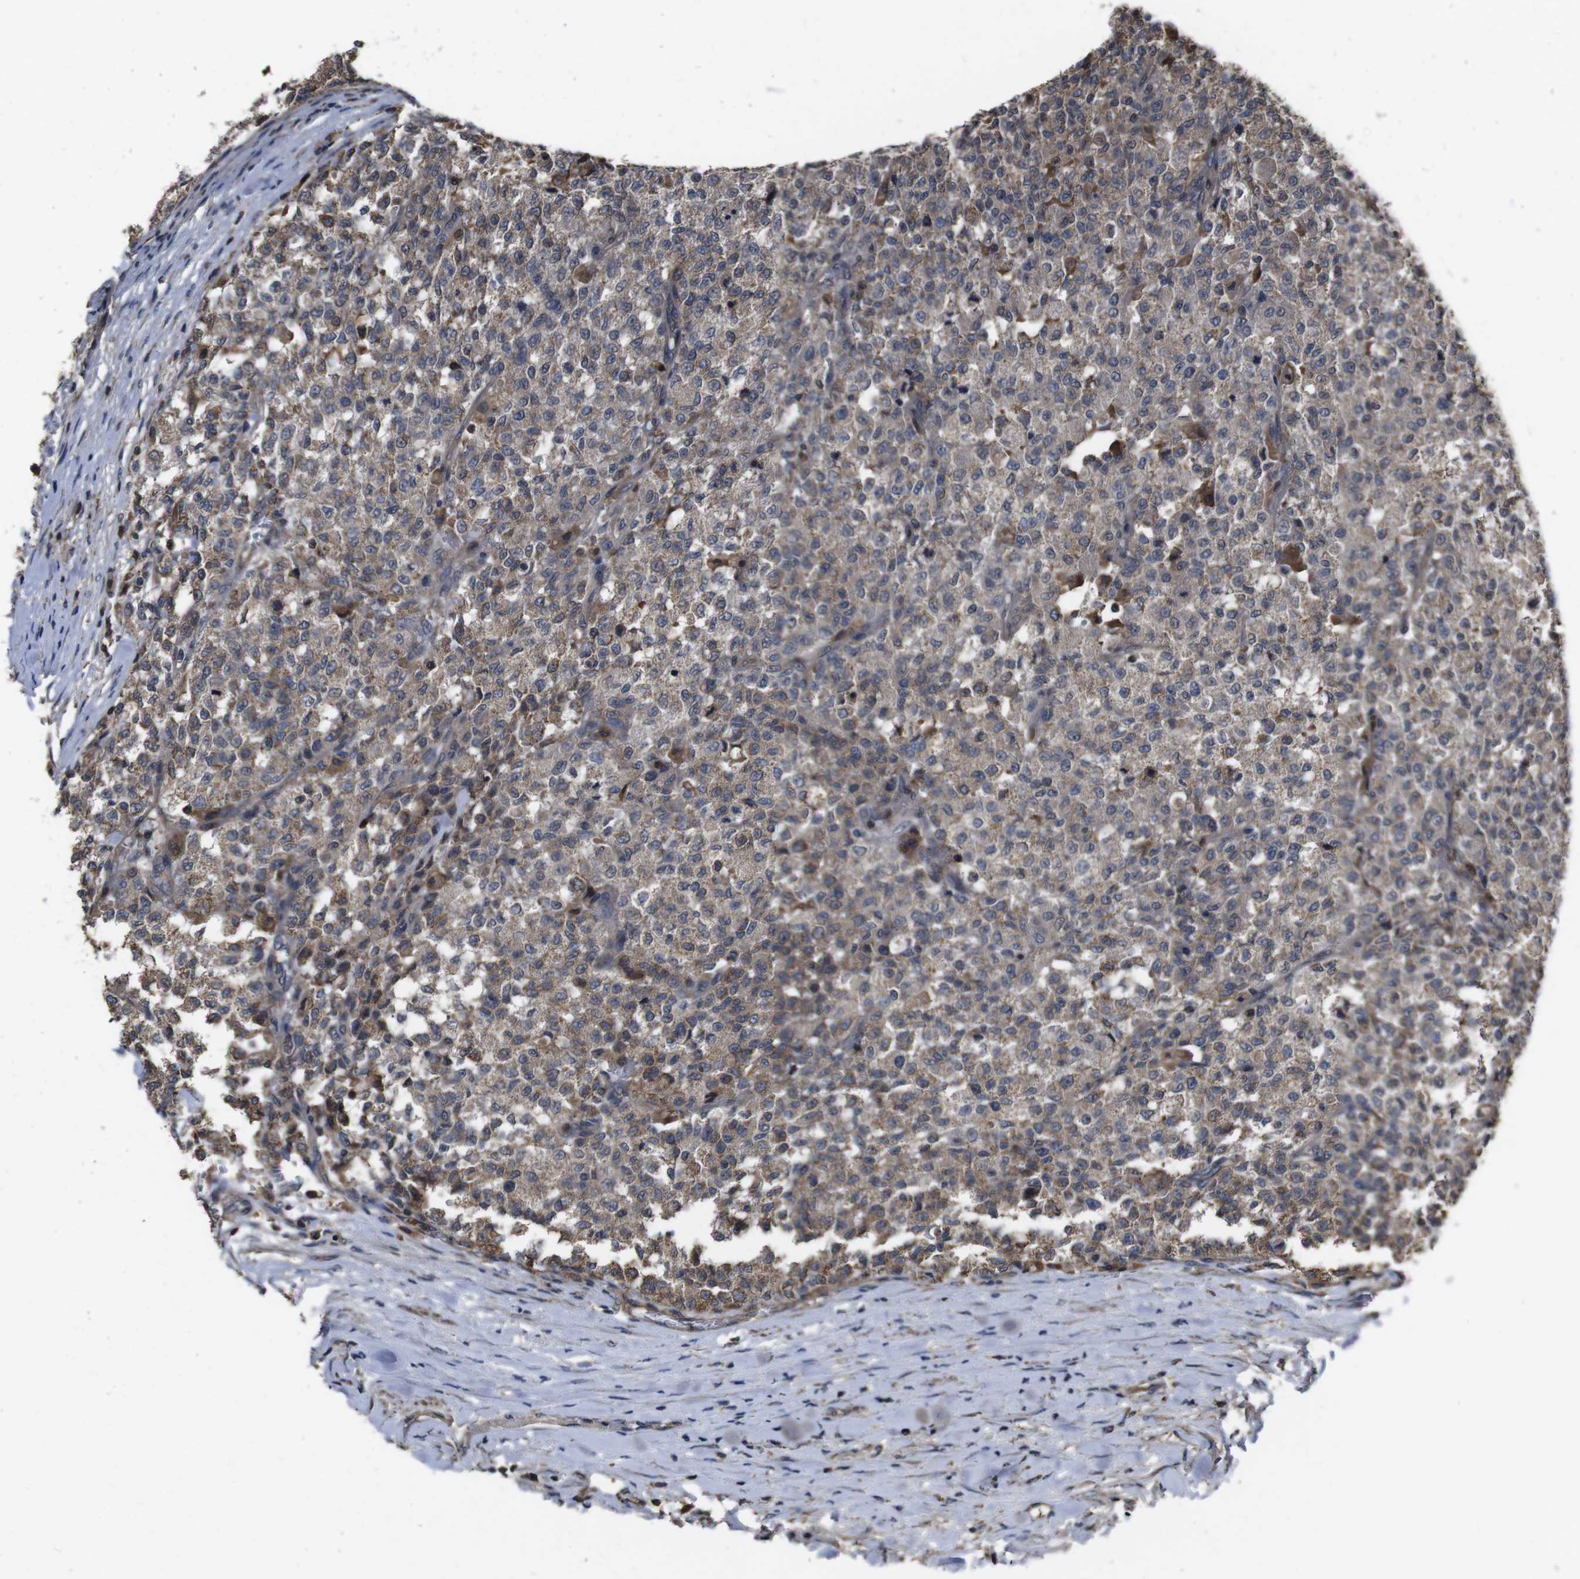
{"staining": {"intensity": "weak", "quantity": ">75%", "location": "cytoplasmic/membranous"}, "tissue": "testis cancer", "cell_type": "Tumor cells", "image_type": "cancer", "snomed": [{"axis": "morphology", "description": "Seminoma, NOS"}, {"axis": "topography", "description": "Testis"}], "caption": "Protein expression analysis of human testis seminoma reveals weak cytoplasmic/membranous expression in about >75% of tumor cells. Immunohistochemistry (ihc) stains the protein in brown and the nuclei are stained blue.", "gene": "CXCL11", "patient": {"sex": "male", "age": 59}}